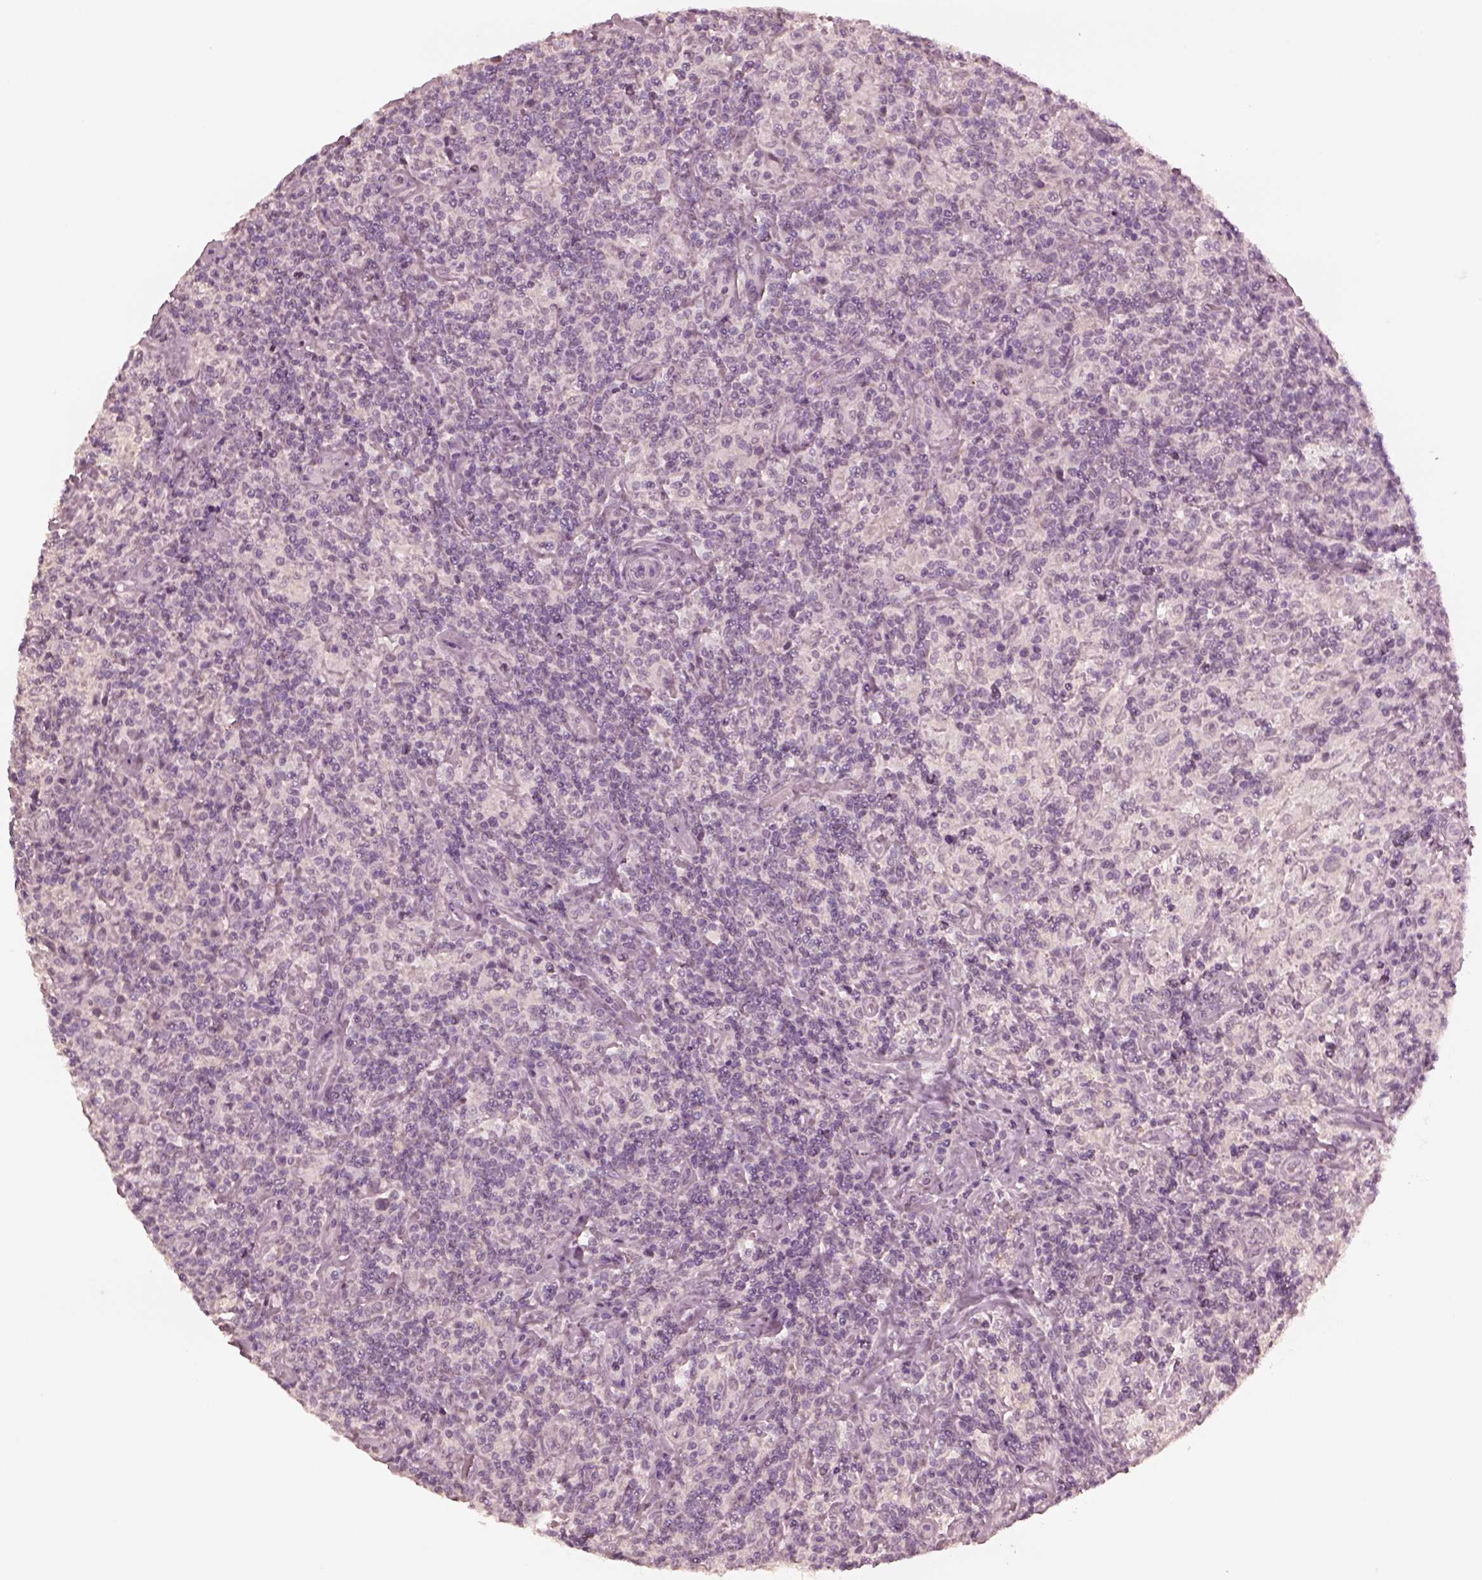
{"staining": {"intensity": "negative", "quantity": "none", "location": "none"}, "tissue": "lymphoma", "cell_type": "Tumor cells", "image_type": "cancer", "snomed": [{"axis": "morphology", "description": "Hodgkin's disease, NOS"}, {"axis": "topography", "description": "Lymph node"}], "caption": "Immunohistochemical staining of human Hodgkin's disease shows no significant staining in tumor cells. (DAB immunohistochemistry (IHC) visualized using brightfield microscopy, high magnification).", "gene": "KRT79", "patient": {"sex": "male", "age": 70}}